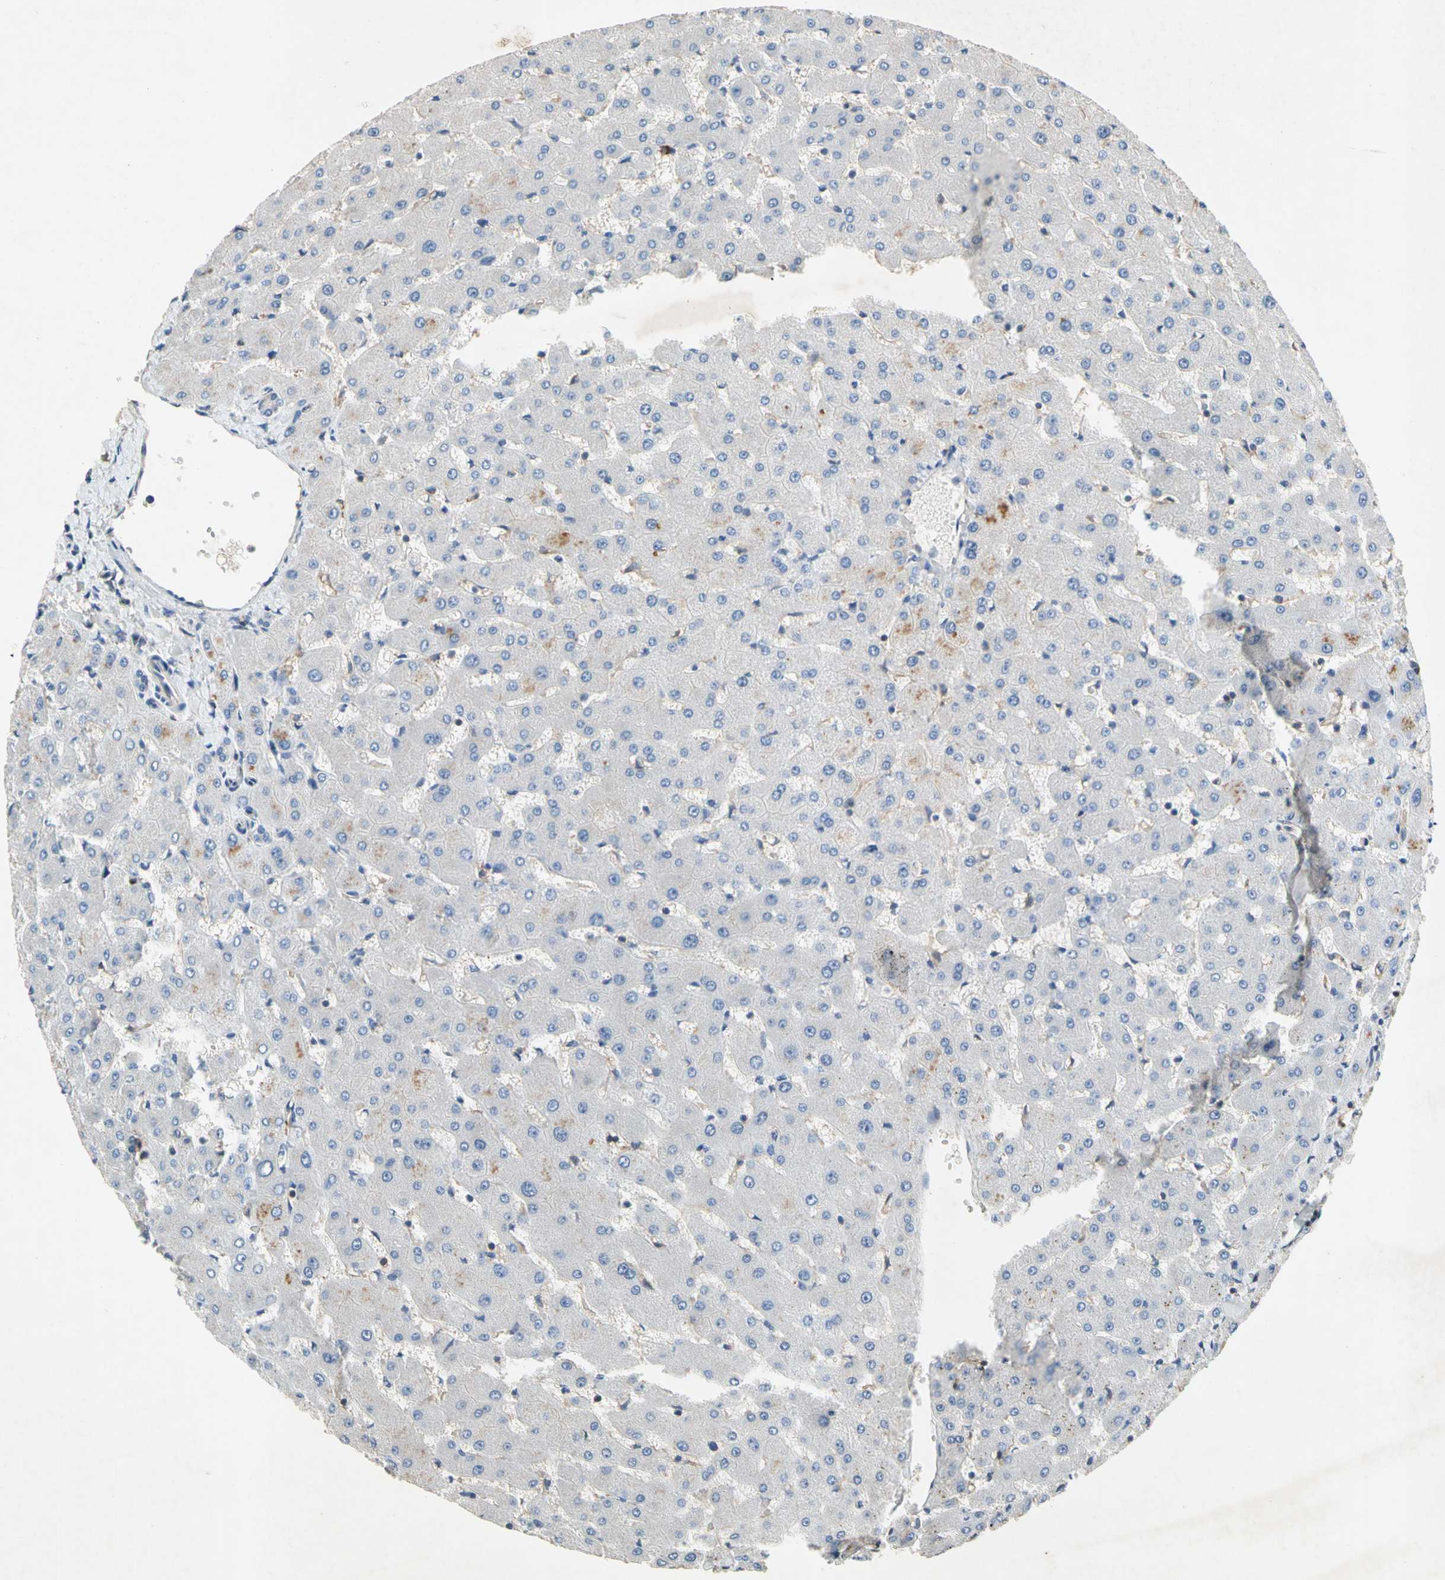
{"staining": {"intensity": "negative", "quantity": "none", "location": "none"}, "tissue": "liver", "cell_type": "Cholangiocytes", "image_type": "normal", "snomed": [{"axis": "morphology", "description": "Normal tissue, NOS"}, {"axis": "topography", "description": "Liver"}], "caption": "High power microscopy histopathology image of an immunohistochemistry image of unremarkable liver, revealing no significant staining in cholangiocytes.", "gene": "NDFIP2", "patient": {"sex": "female", "age": 63}}